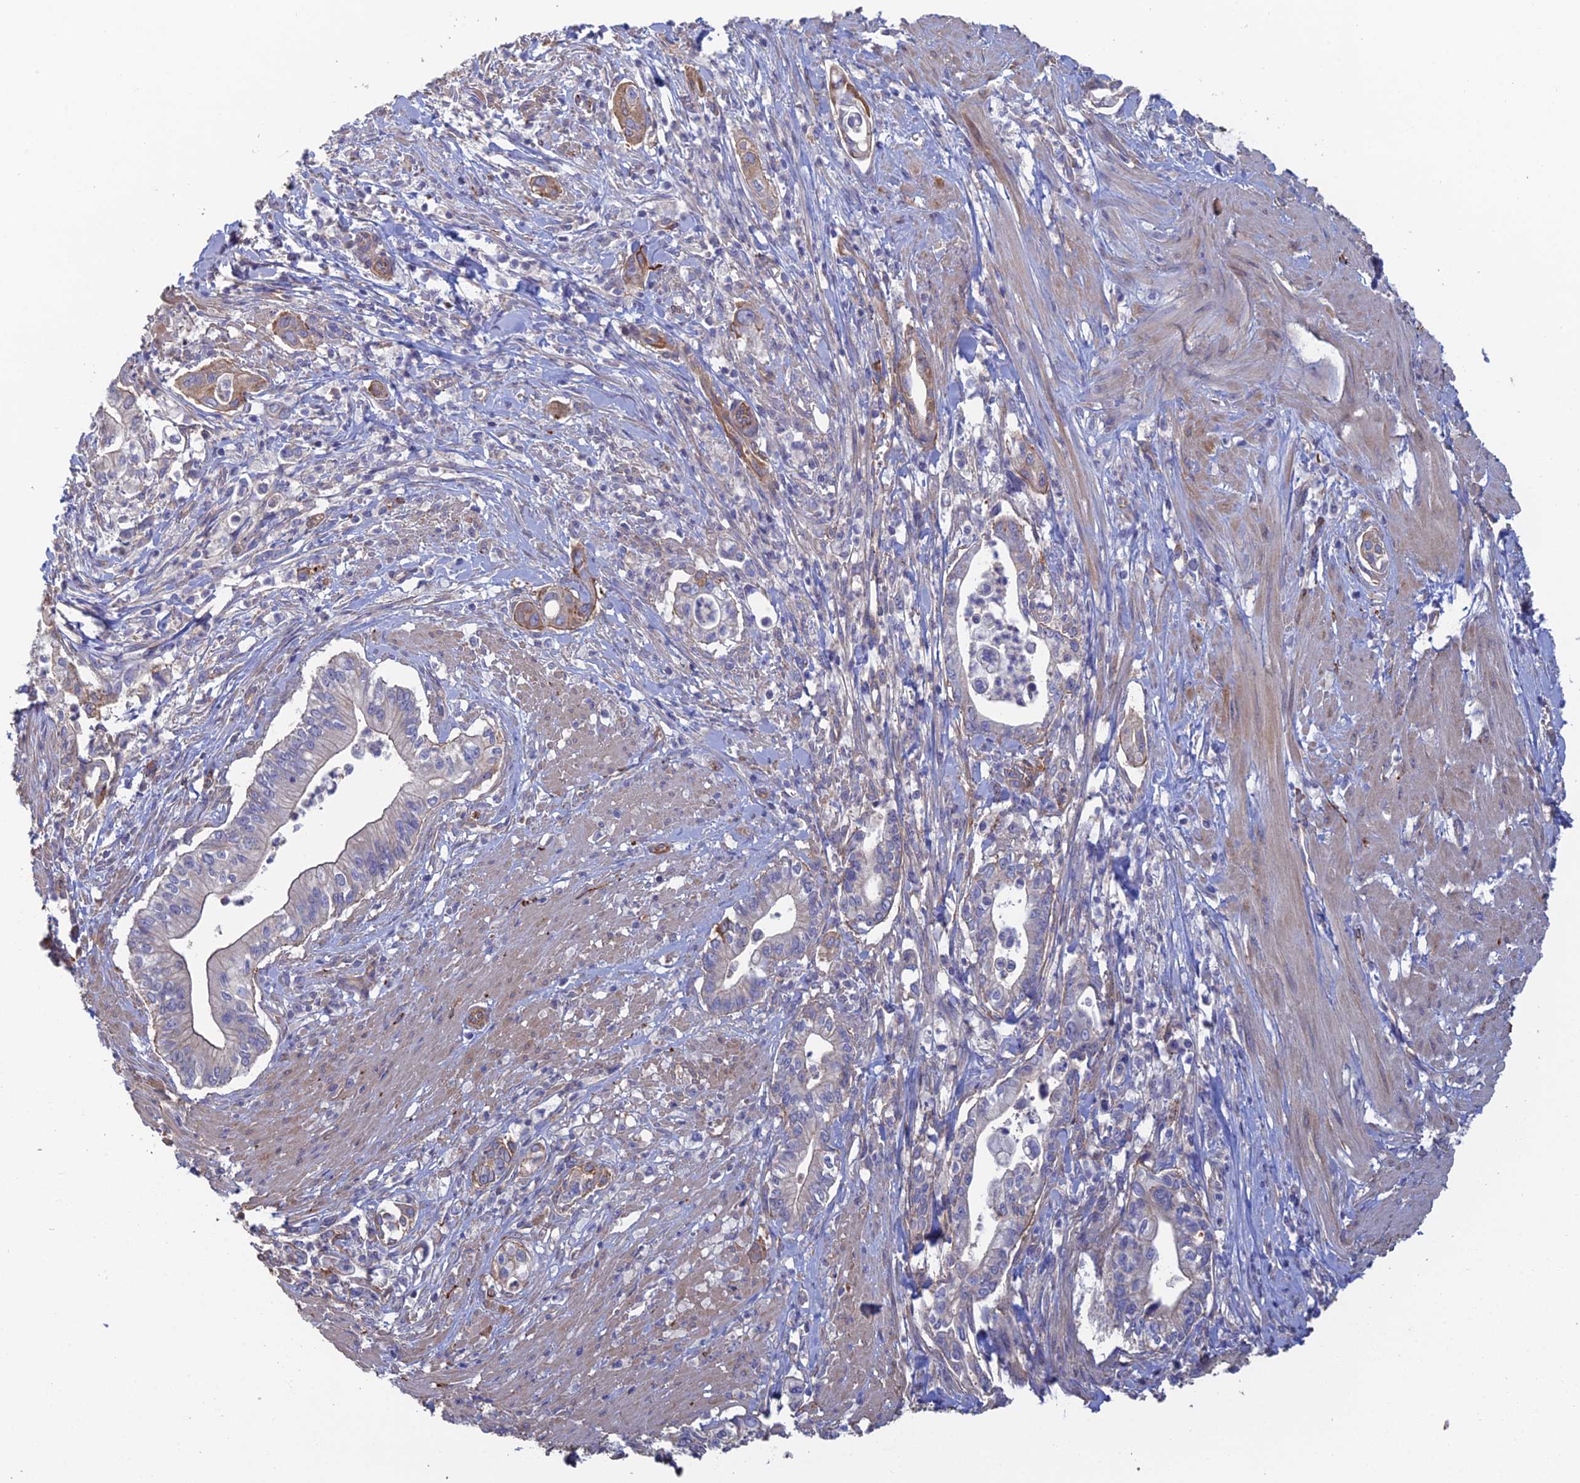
{"staining": {"intensity": "weak", "quantity": "<25%", "location": "cytoplasmic/membranous"}, "tissue": "pancreatic cancer", "cell_type": "Tumor cells", "image_type": "cancer", "snomed": [{"axis": "morphology", "description": "Adenocarcinoma, NOS"}, {"axis": "topography", "description": "Pancreas"}], "caption": "Protein analysis of pancreatic cancer (adenocarcinoma) demonstrates no significant expression in tumor cells.", "gene": "PCDHA5", "patient": {"sex": "male", "age": 78}}